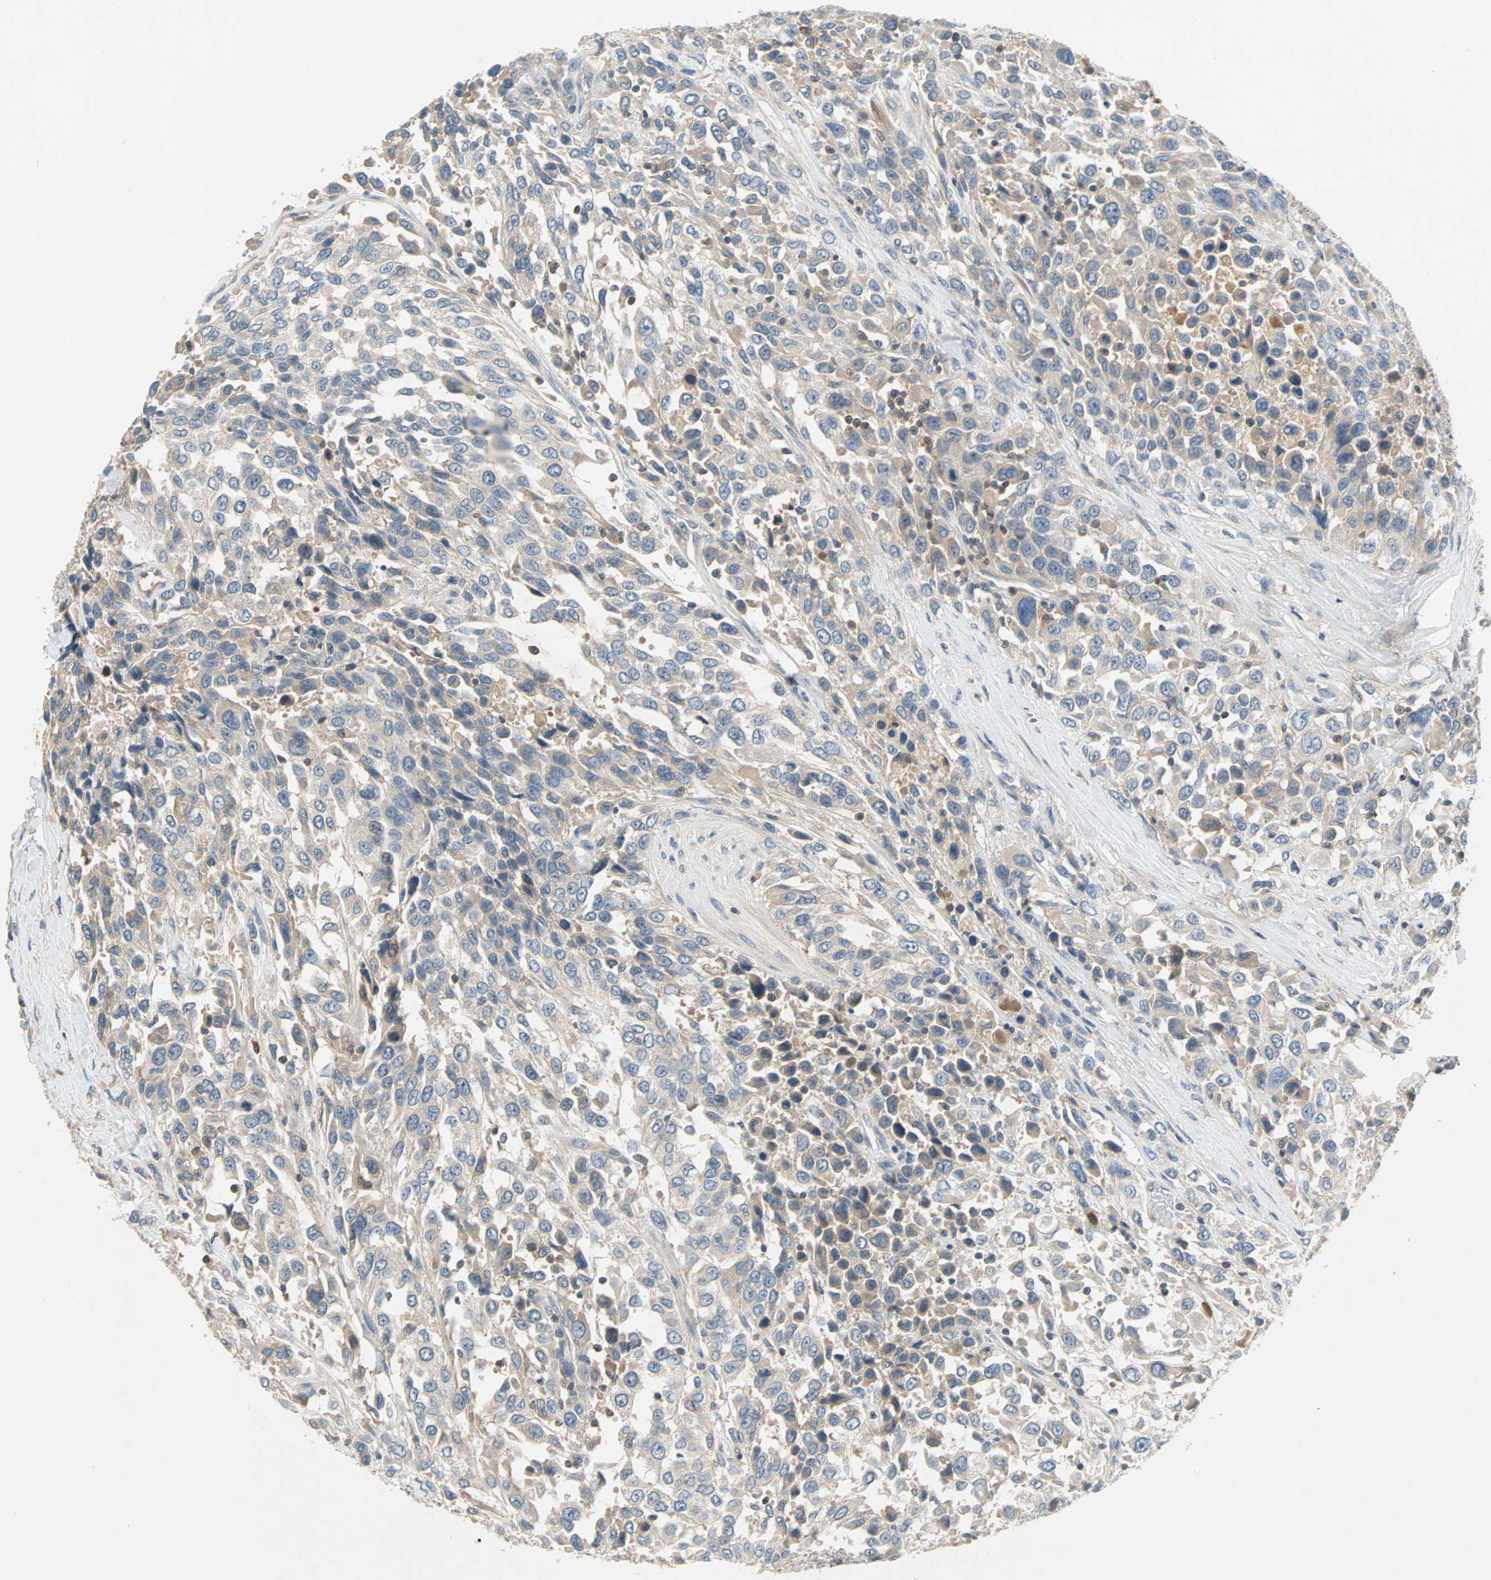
{"staining": {"intensity": "negative", "quantity": "none", "location": "none"}, "tissue": "urothelial cancer", "cell_type": "Tumor cells", "image_type": "cancer", "snomed": [{"axis": "morphology", "description": "Urothelial carcinoma, High grade"}, {"axis": "topography", "description": "Urinary bladder"}], "caption": "Tumor cells show no significant protein expression in high-grade urothelial carcinoma.", "gene": "MAP4K1", "patient": {"sex": "female", "age": 80}}